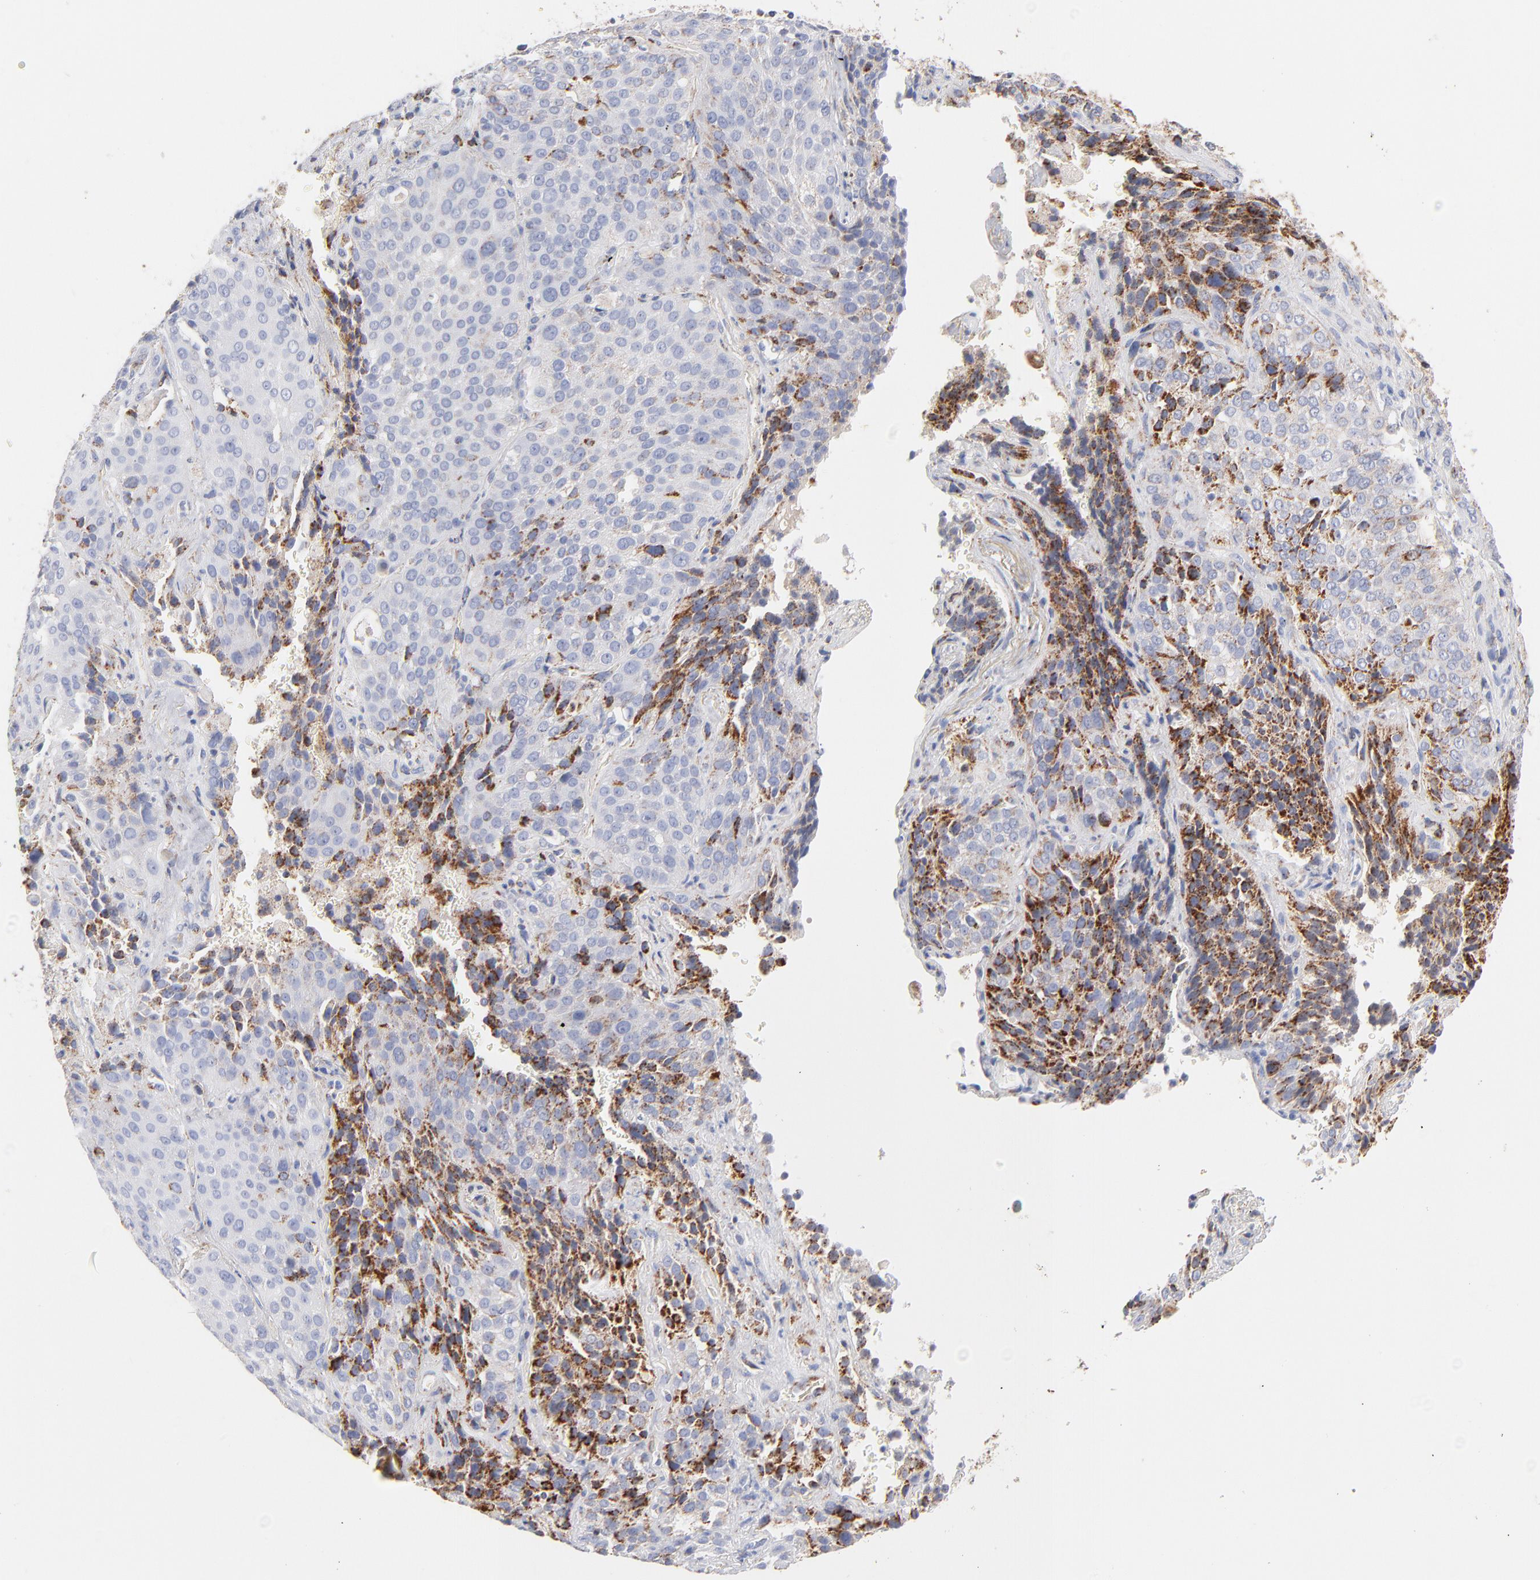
{"staining": {"intensity": "moderate", "quantity": "25%-75%", "location": "cytoplasmic/membranous"}, "tissue": "lung cancer", "cell_type": "Tumor cells", "image_type": "cancer", "snomed": [{"axis": "morphology", "description": "Squamous cell carcinoma, NOS"}, {"axis": "topography", "description": "Lung"}], "caption": "The image displays immunohistochemical staining of lung squamous cell carcinoma. There is moderate cytoplasmic/membranous expression is appreciated in about 25%-75% of tumor cells. The protein is shown in brown color, while the nuclei are stained blue.", "gene": "DLAT", "patient": {"sex": "male", "age": 54}}